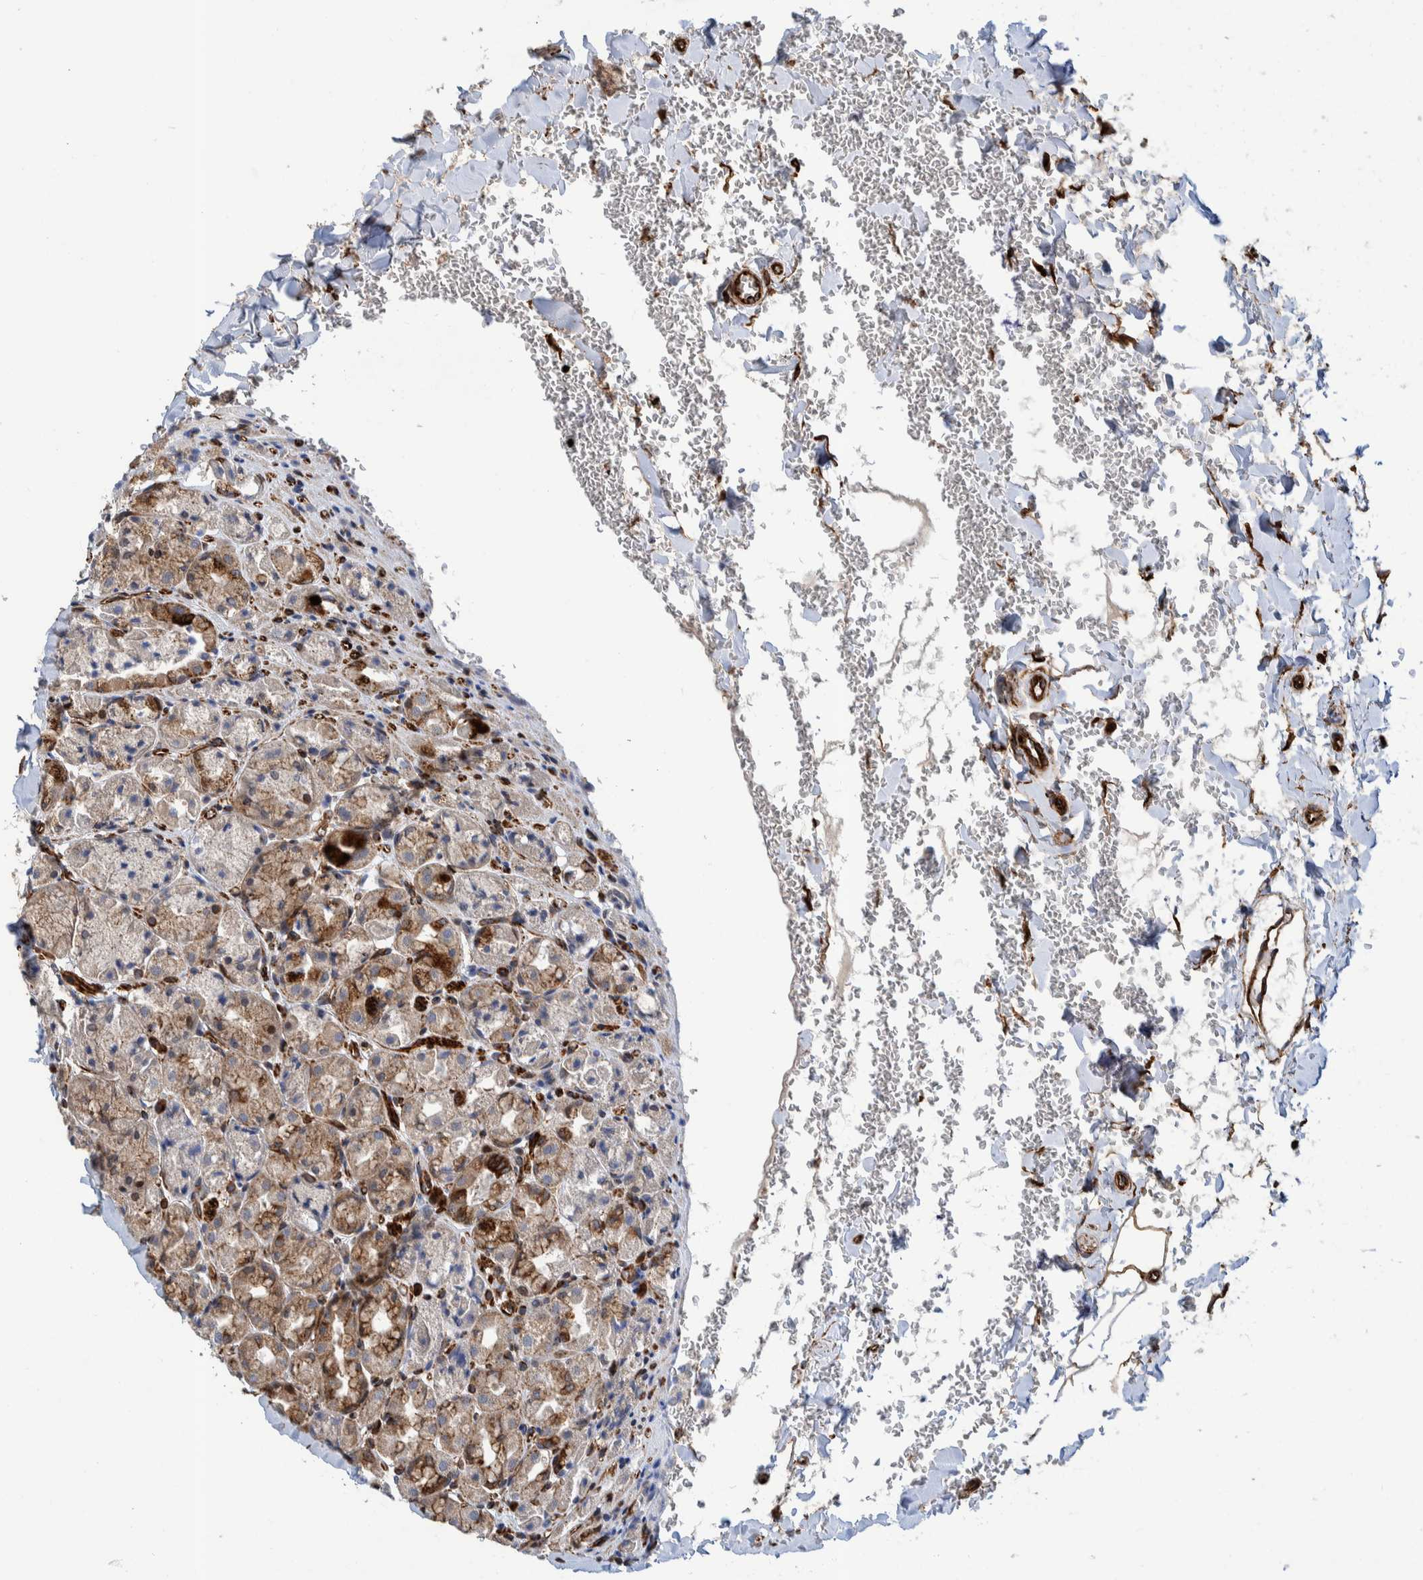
{"staining": {"intensity": "moderate", "quantity": "25%-75%", "location": "cytoplasmic/membranous,nuclear"}, "tissue": "stomach", "cell_type": "Glandular cells", "image_type": "normal", "snomed": [{"axis": "morphology", "description": "Normal tissue, NOS"}, {"axis": "topography", "description": "Stomach"}], "caption": "Immunohistochemical staining of normal stomach exhibits medium levels of moderate cytoplasmic/membranous,nuclear positivity in approximately 25%-75% of glandular cells. The staining is performed using DAB brown chromogen to label protein expression. The nuclei are counter-stained blue using hematoxylin.", "gene": "CCDC57", "patient": {"sex": "male", "age": 42}}